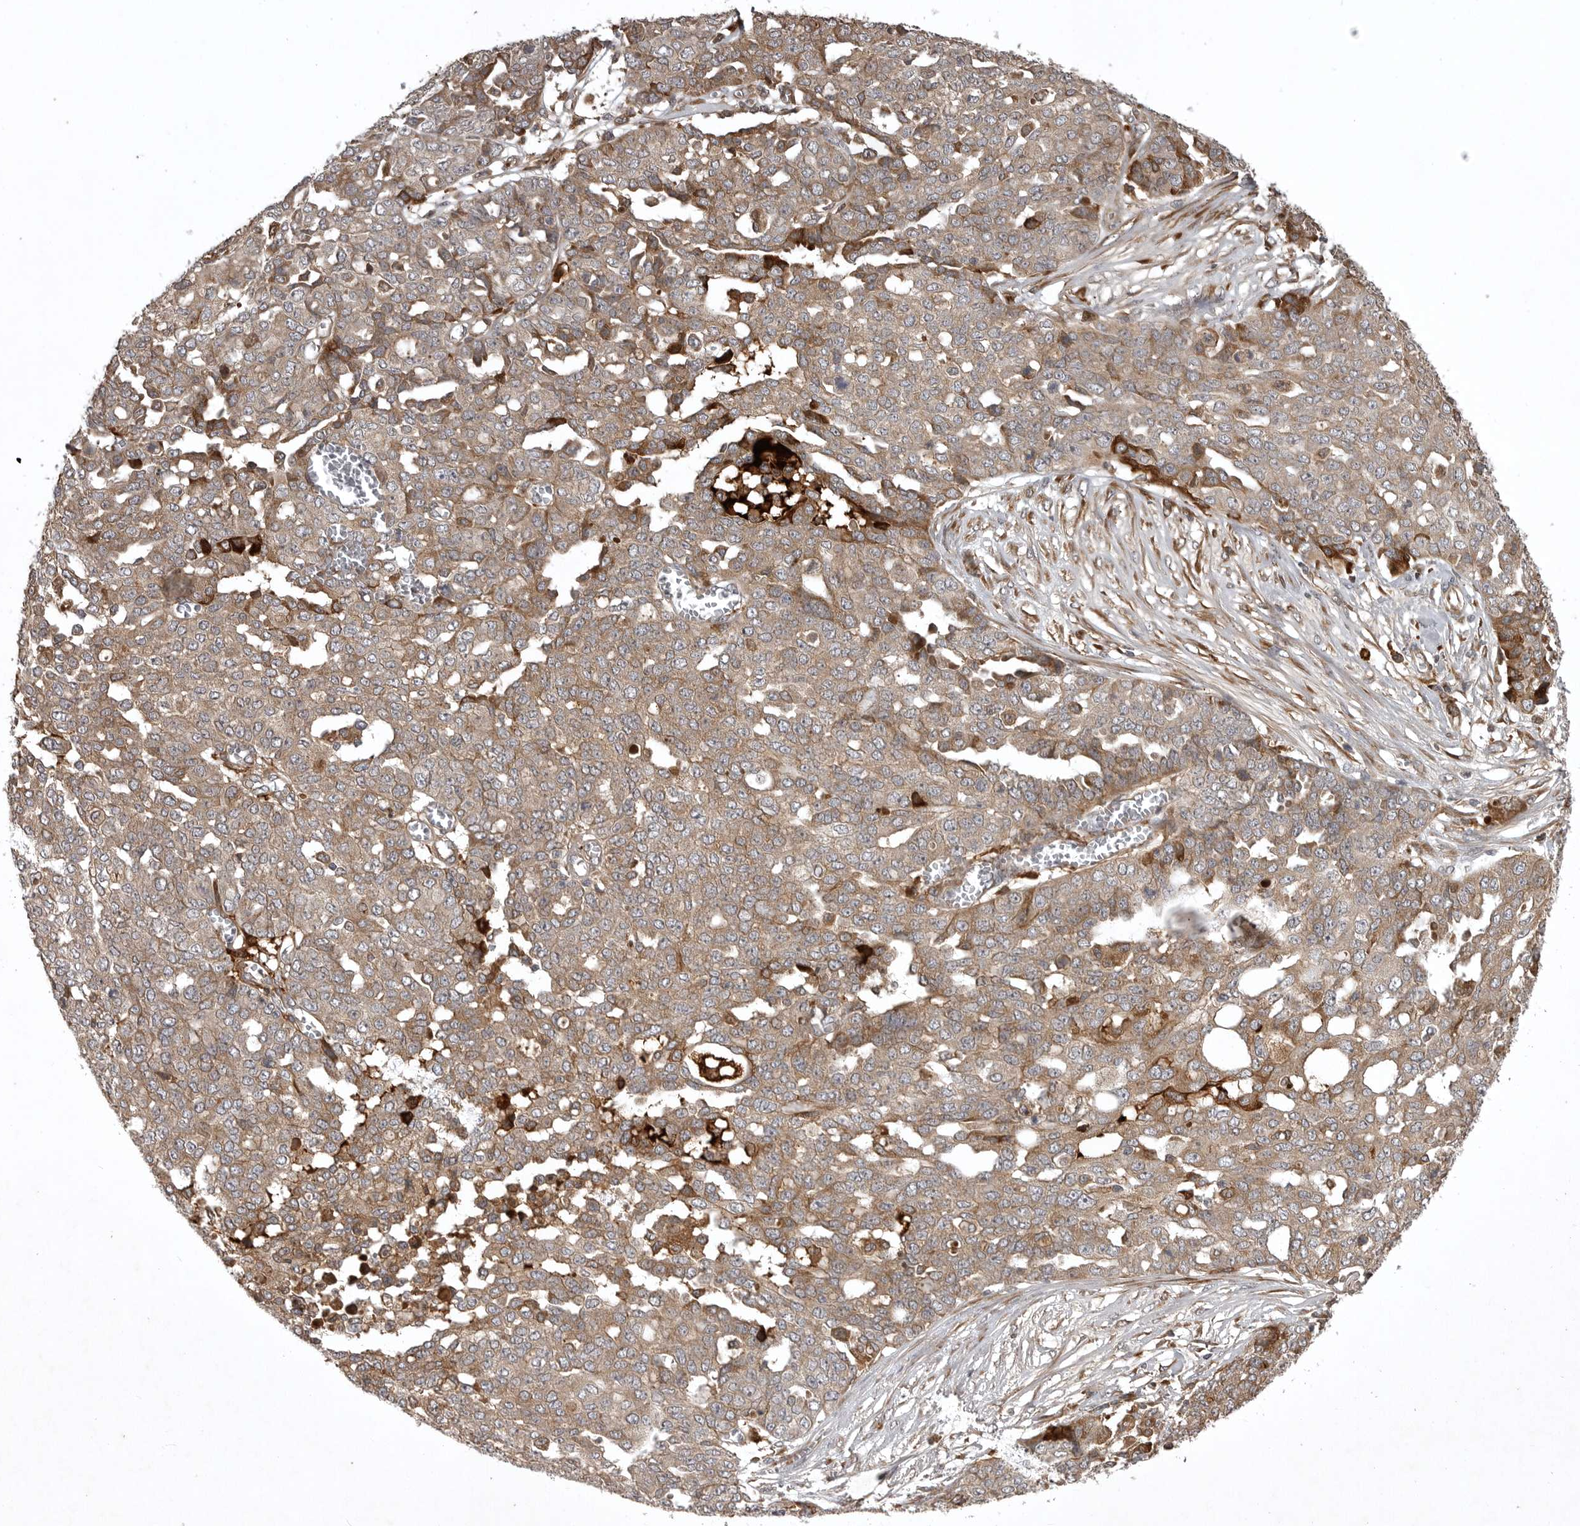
{"staining": {"intensity": "moderate", "quantity": ">75%", "location": "cytoplasmic/membranous"}, "tissue": "ovarian cancer", "cell_type": "Tumor cells", "image_type": "cancer", "snomed": [{"axis": "morphology", "description": "Cystadenocarcinoma, serous, NOS"}, {"axis": "topography", "description": "Soft tissue"}, {"axis": "topography", "description": "Ovary"}], "caption": "IHC staining of ovarian cancer, which reveals medium levels of moderate cytoplasmic/membranous expression in approximately >75% of tumor cells indicating moderate cytoplasmic/membranous protein positivity. The staining was performed using DAB (3,3'-diaminobenzidine) (brown) for protein detection and nuclei were counterstained in hematoxylin (blue).", "gene": "GPR31", "patient": {"sex": "female", "age": 57}}